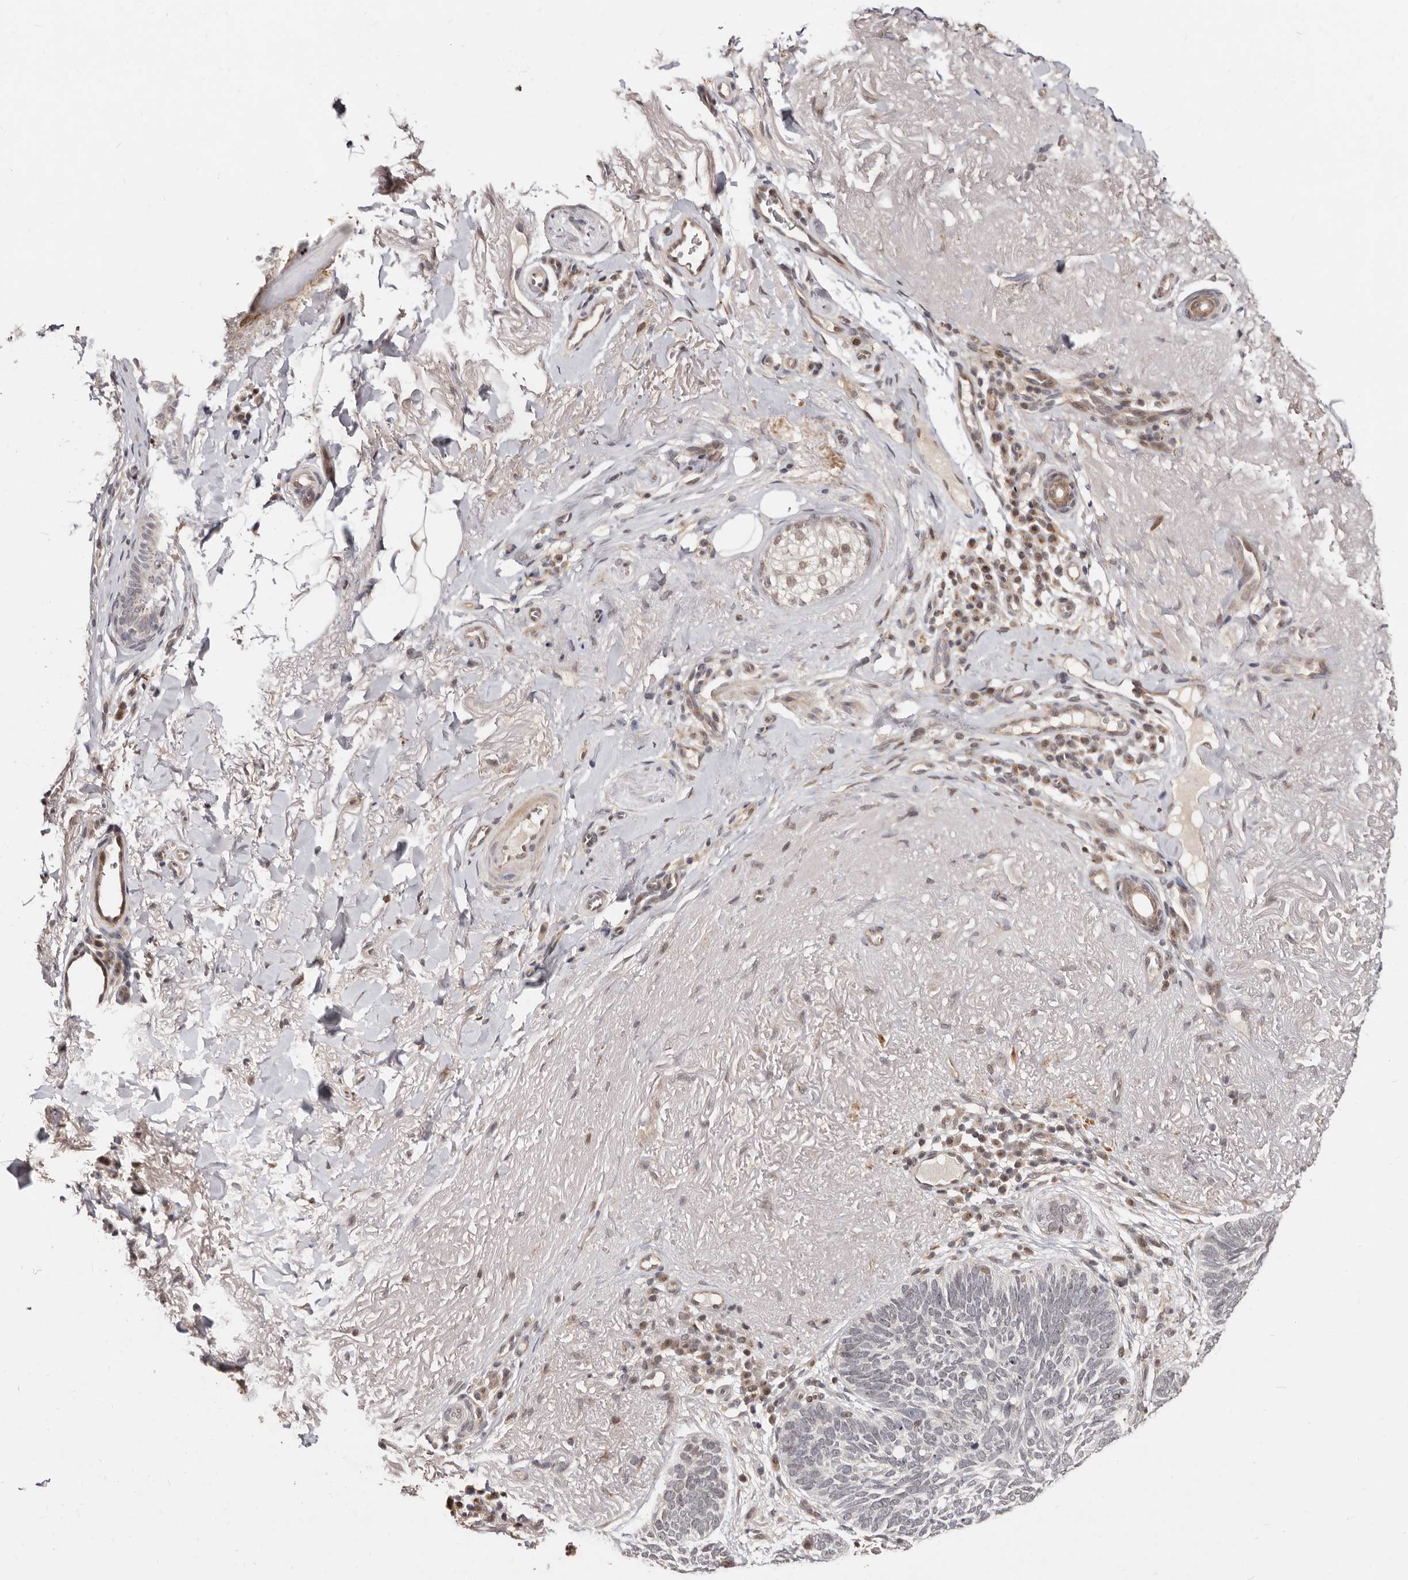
{"staining": {"intensity": "negative", "quantity": "none", "location": "none"}, "tissue": "skin cancer", "cell_type": "Tumor cells", "image_type": "cancer", "snomed": [{"axis": "morphology", "description": "Basal cell carcinoma"}, {"axis": "topography", "description": "Skin"}], "caption": "Tumor cells are negative for brown protein staining in skin cancer.", "gene": "SRCAP", "patient": {"sex": "female", "age": 85}}